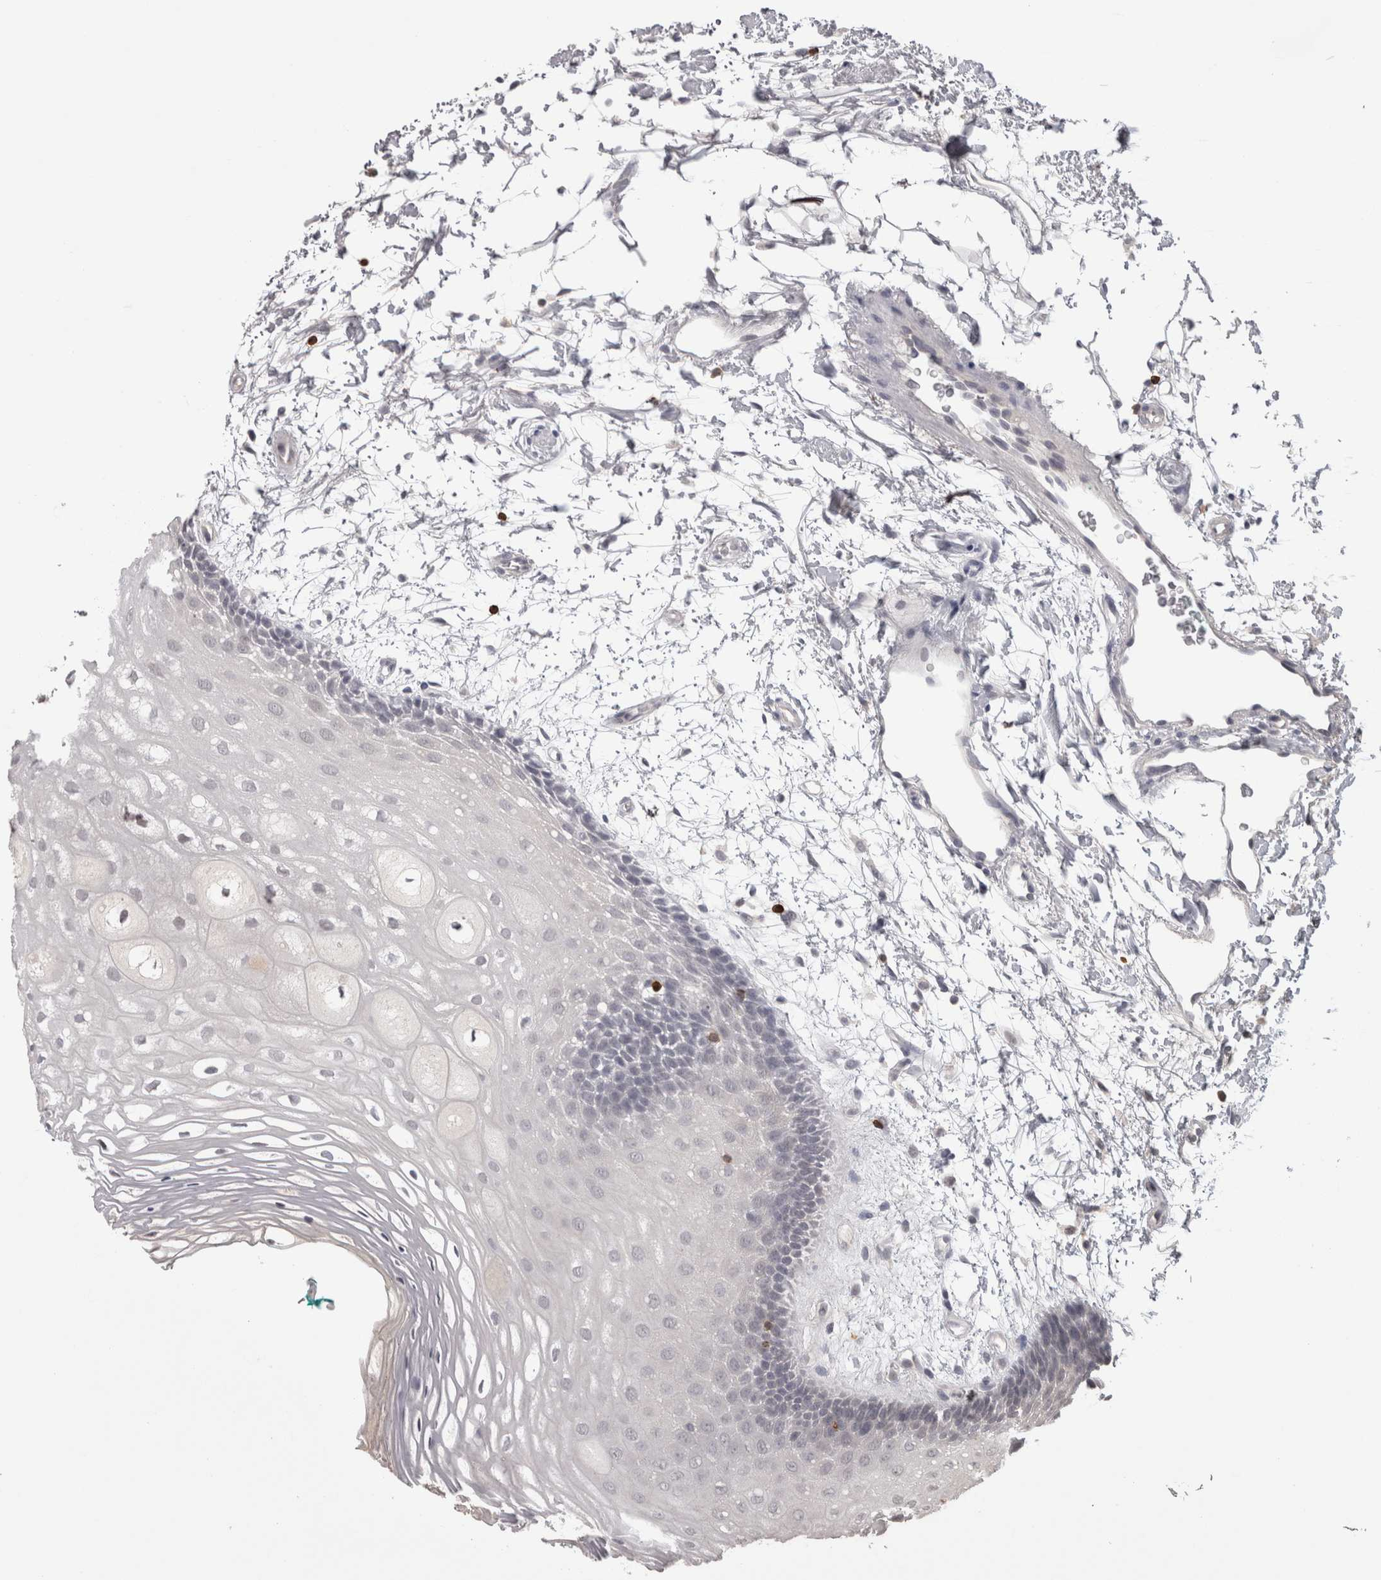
{"staining": {"intensity": "negative", "quantity": "none", "location": "none"}, "tissue": "oral mucosa", "cell_type": "Squamous epithelial cells", "image_type": "normal", "snomed": [{"axis": "morphology", "description": "Normal tissue, NOS"}, {"axis": "topography", "description": "Skeletal muscle"}, {"axis": "topography", "description": "Oral tissue"}, {"axis": "topography", "description": "Peripheral nerve tissue"}], "caption": "The IHC image has no significant staining in squamous epithelial cells of oral mucosa.", "gene": "SKAP1", "patient": {"sex": "female", "age": 84}}